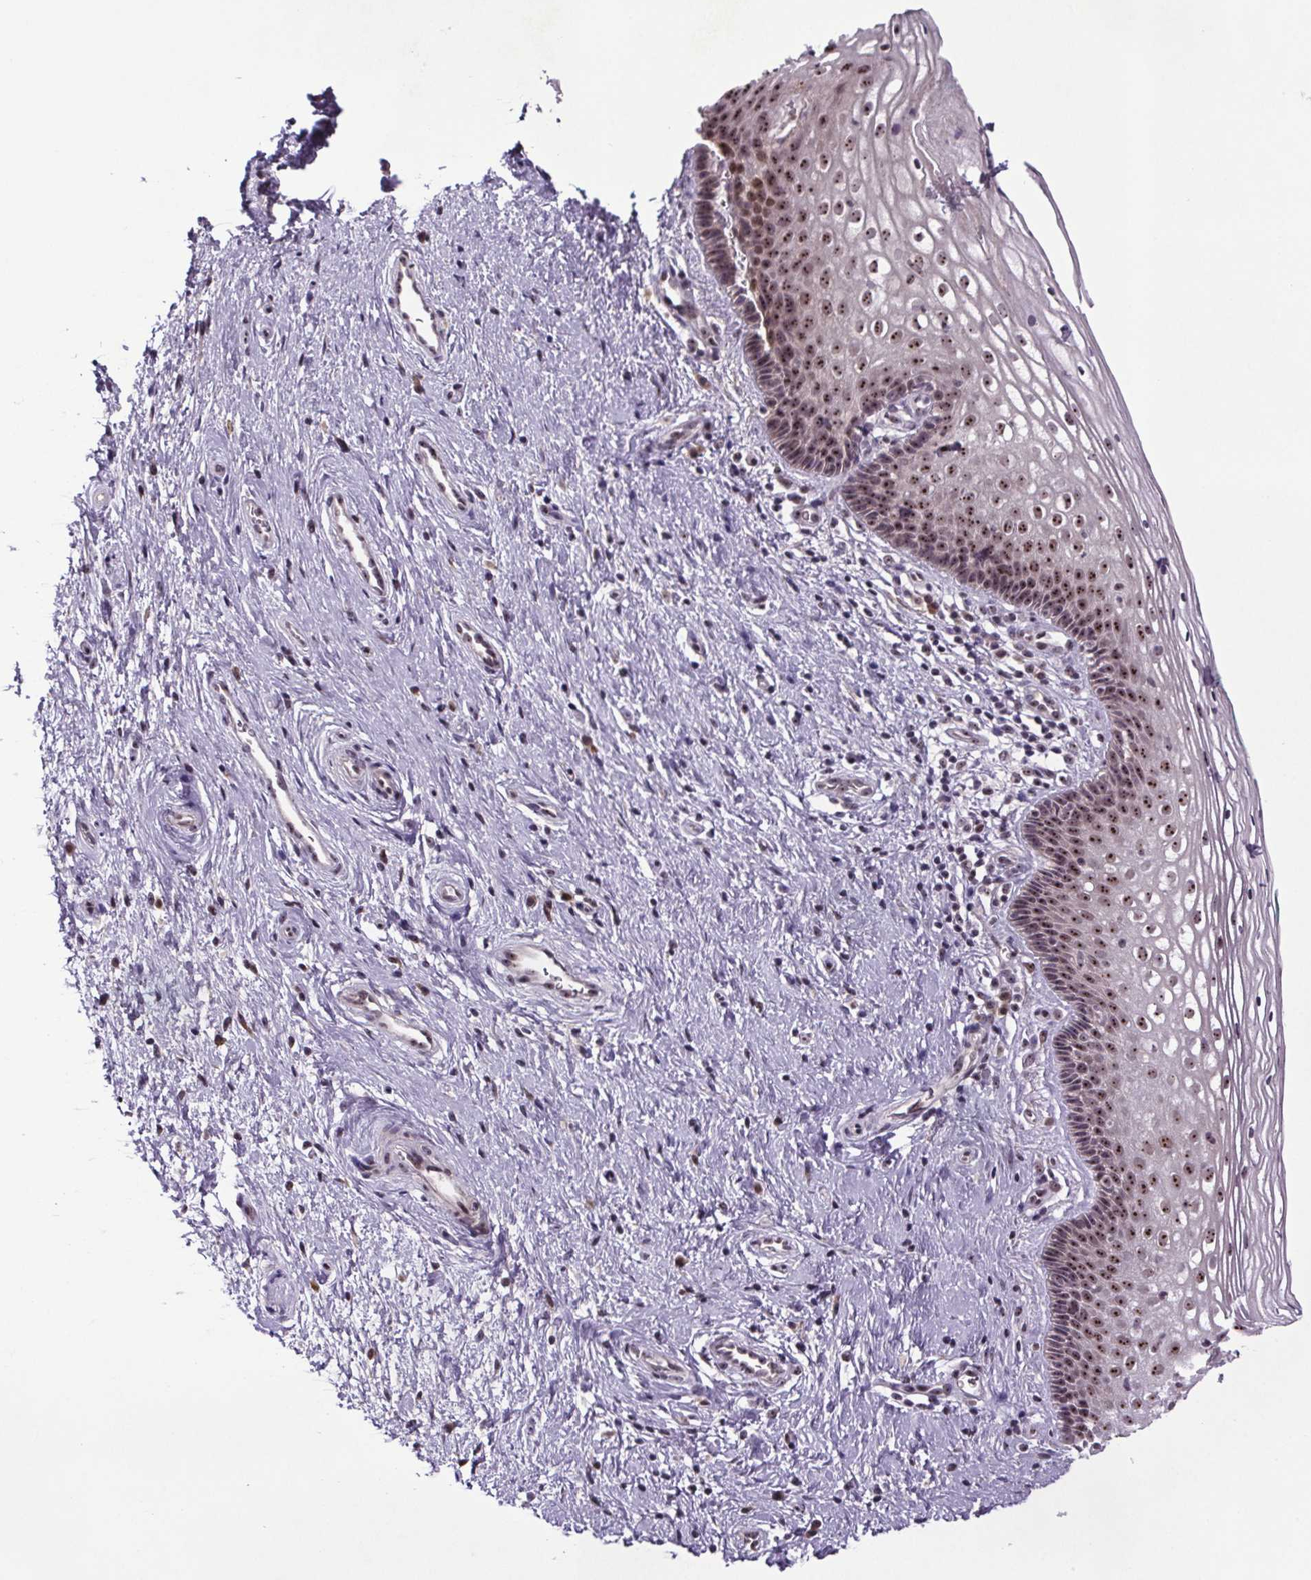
{"staining": {"intensity": "weak", "quantity": "25%-75%", "location": "nuclear"}, "tissue": "cervix", "cell_type": "Glandular cells", "image_type": "normal", "snomed": [{"axis": "morphology", "description": "Normal tissue, NOS"}, {"axis": "topography", "description": "Cervix"}], "caption": "Immunohistochemical staining of normal cervix exhibits weak nuclear protein positivity in approximately 25%-75% of glandular cells.", "gene": "ATMIN", "patient": {"sex": "female", "age": 34}}